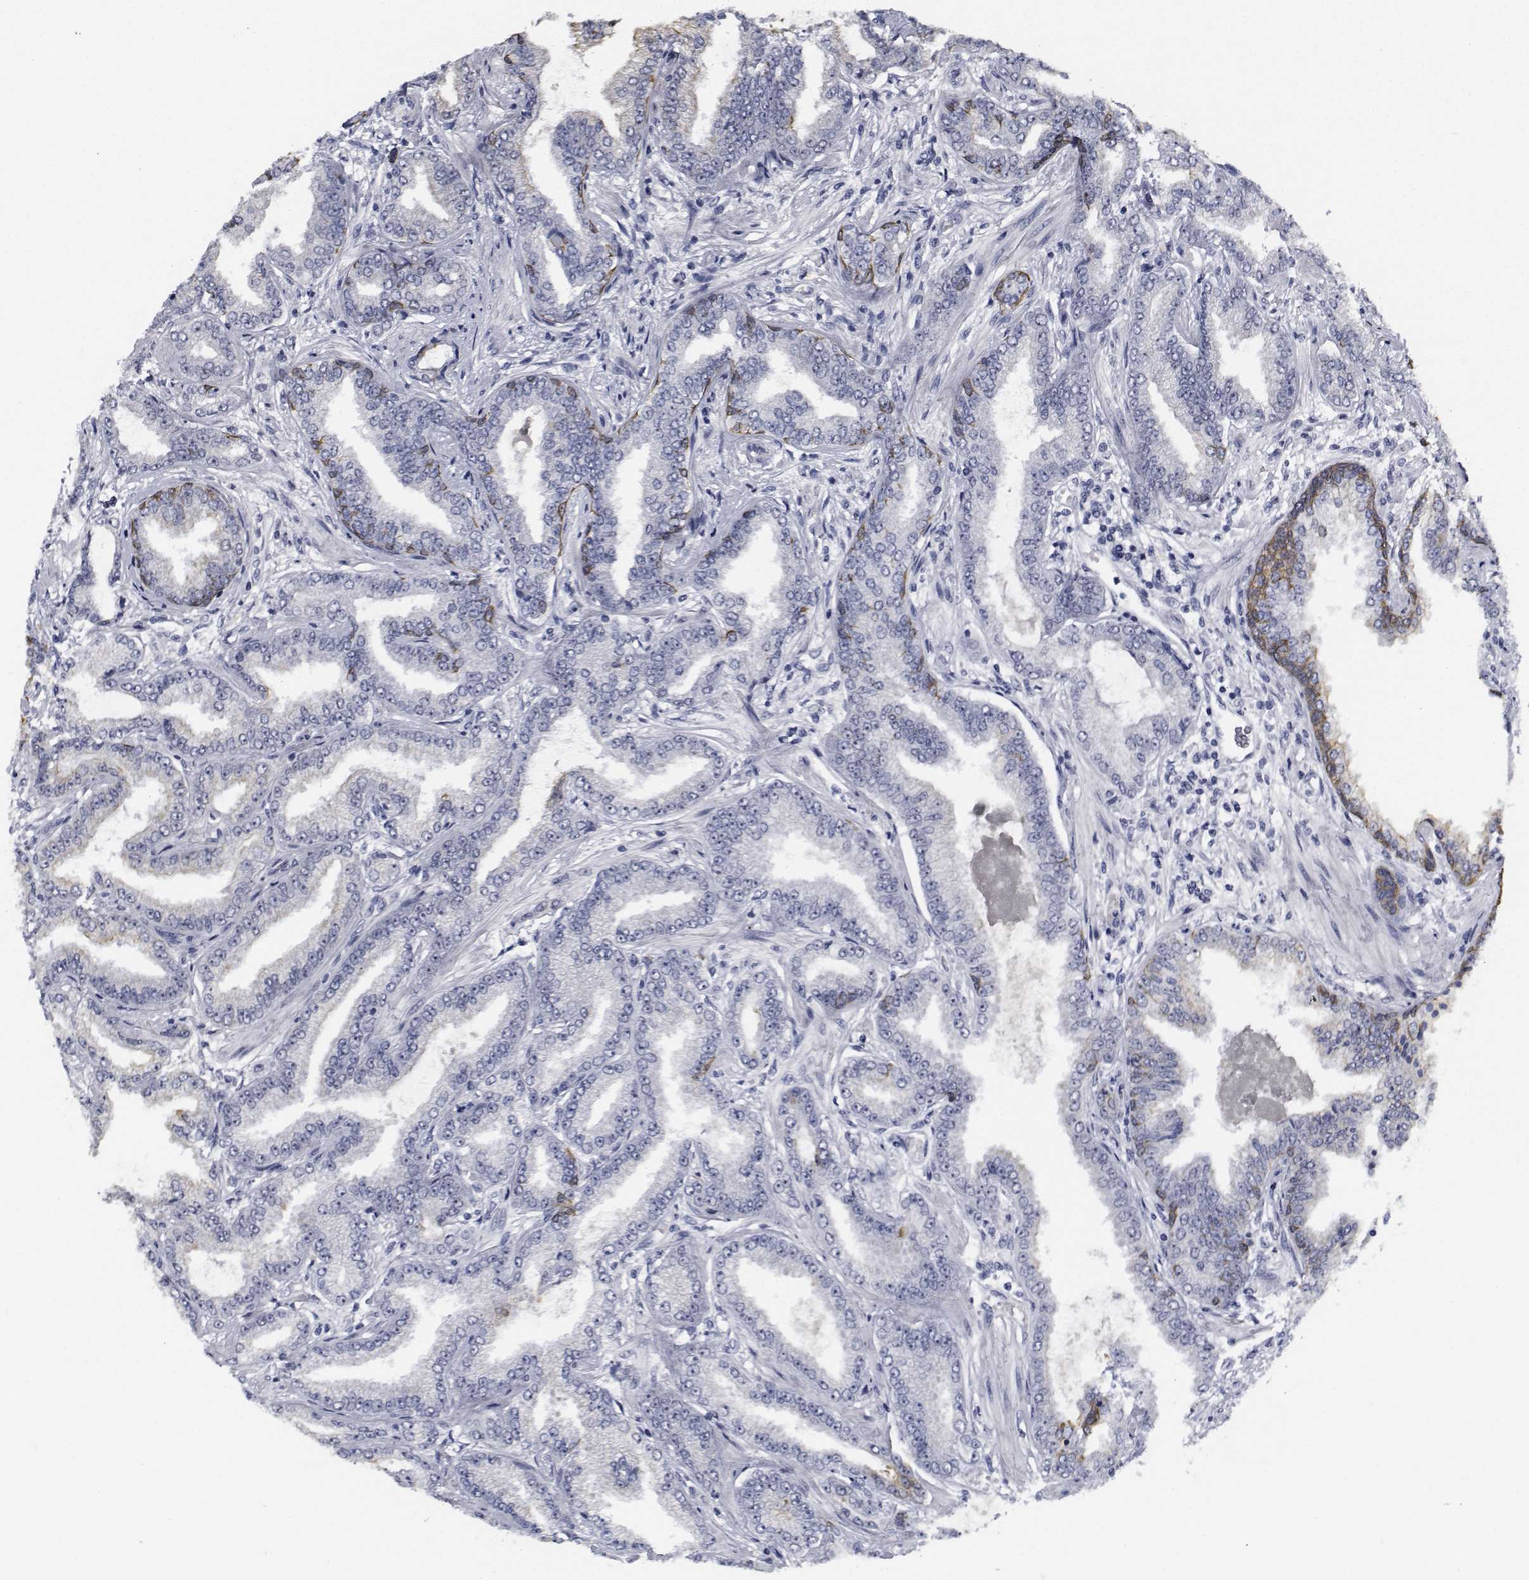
{"staining": {"intensity": "negative", "quantity": "none", "location": "none"}, "tissue": "prostate cancer", "cell_type": "Tumor cells", "image_type": "cancer", "snomed": [{"axis": "morphology", "description": "Adenocarcinoma, Low grade"}, {"axis": "topography", "description": "Prostate"}], "caption": "High power microscopy histopathology image of an immunohistochemistry histopathology image of low-grade adenocarcinoma (prostate), revealing no significant positivity in tumor cells.", "gene": "NVL", "patient": {"sex": "male", "age": 55}}